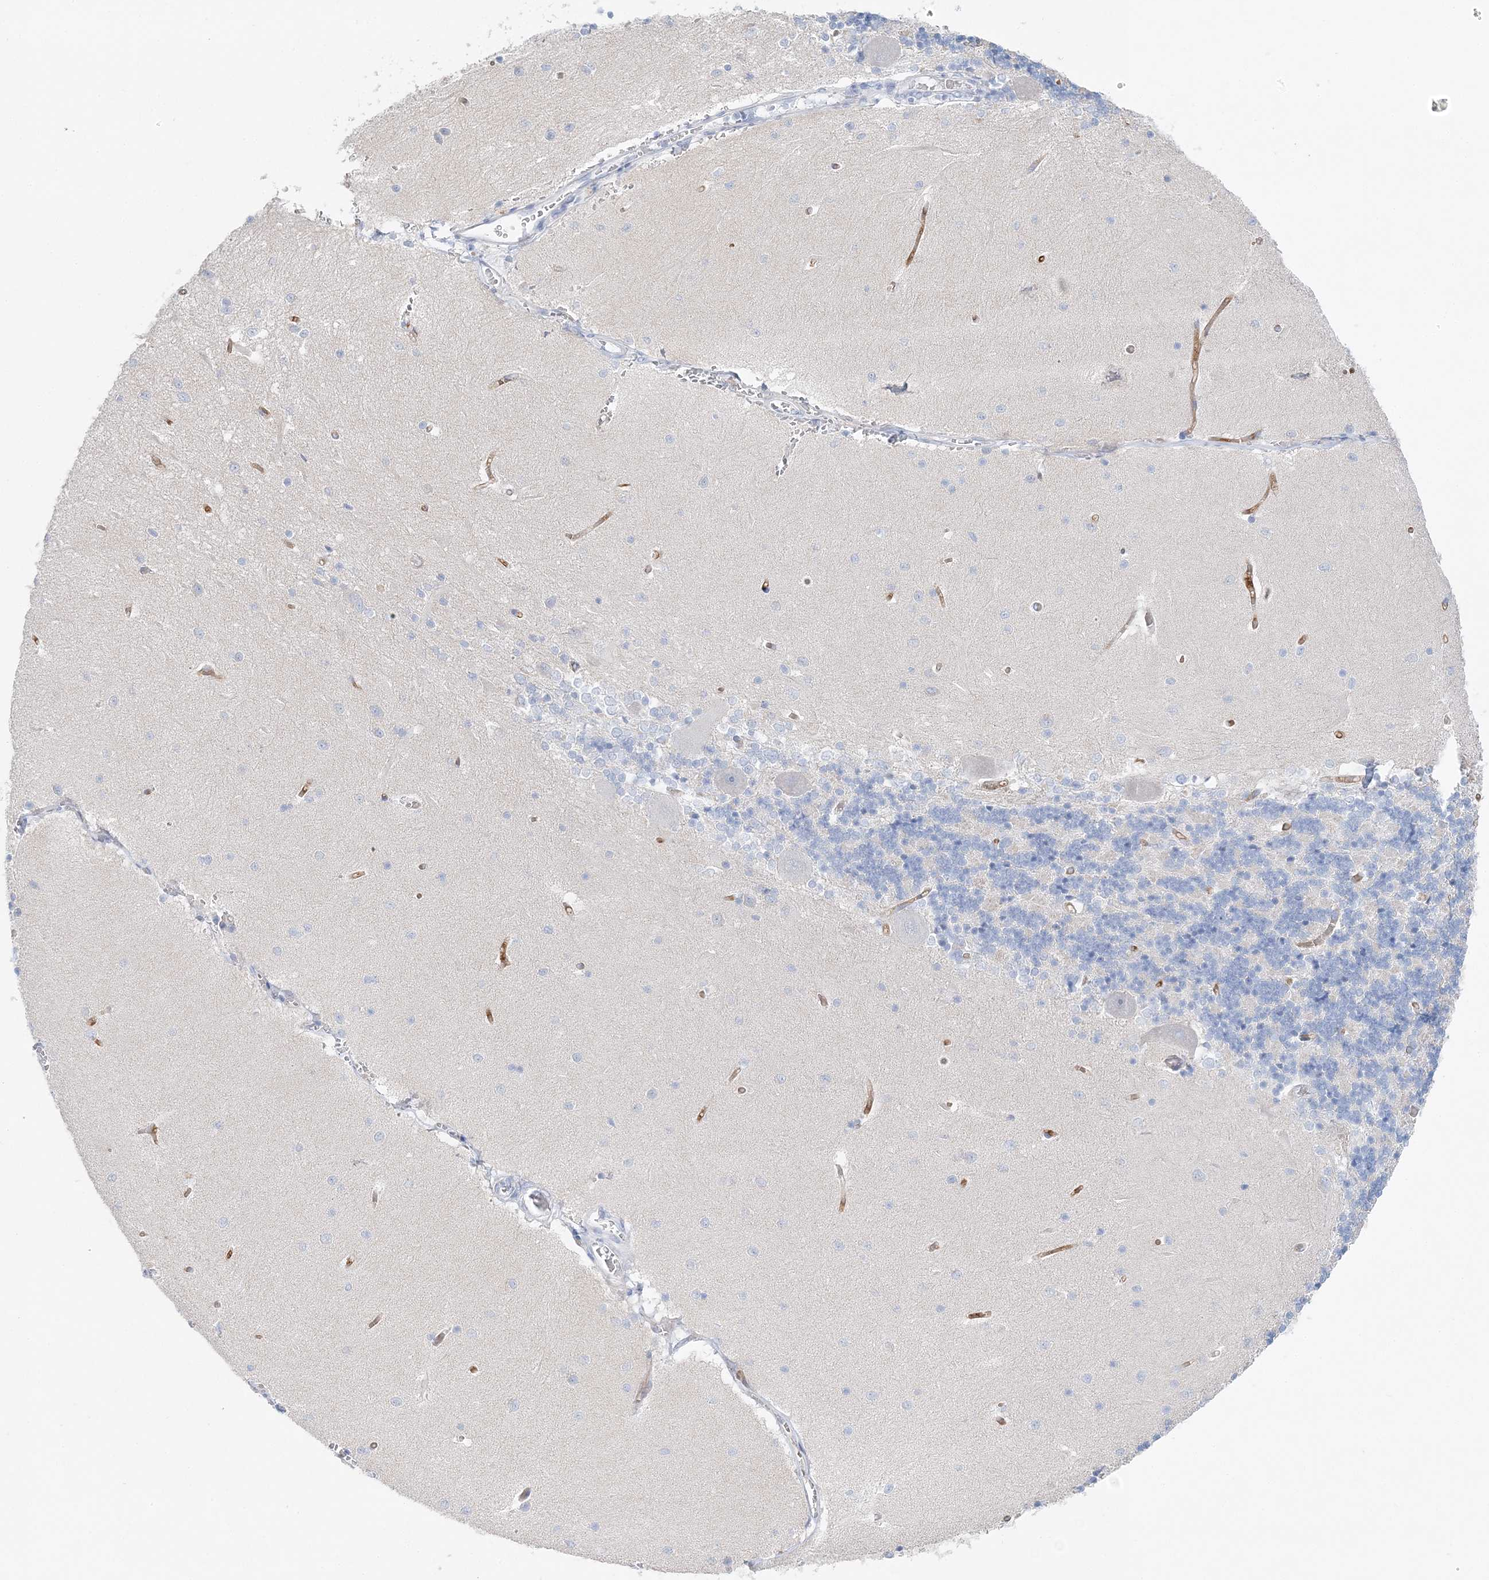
{"staining": {"intensity": "negative", "quantity": "none", "location": "none"}, "tissue": "cerebellum", "cell_type": "Cells in granular layer", "image_type": "normal", "snomed": [{"axis": "morphology", "description": "Normal tissue, NOS"}, {"axis": "topography", "description": "Cerebellum"}], "caption": "Immunohistochemistry photomicrograph of normal human cerebellum stained for a protein (brown), which reveals no expression in cells in granular layer. (DAB immunohistochemistry (IHC) visualized using brightfield microscopy, high magnification).", "gene": "SLC5A6", "patient": {"sex": "male", "age": 37}}